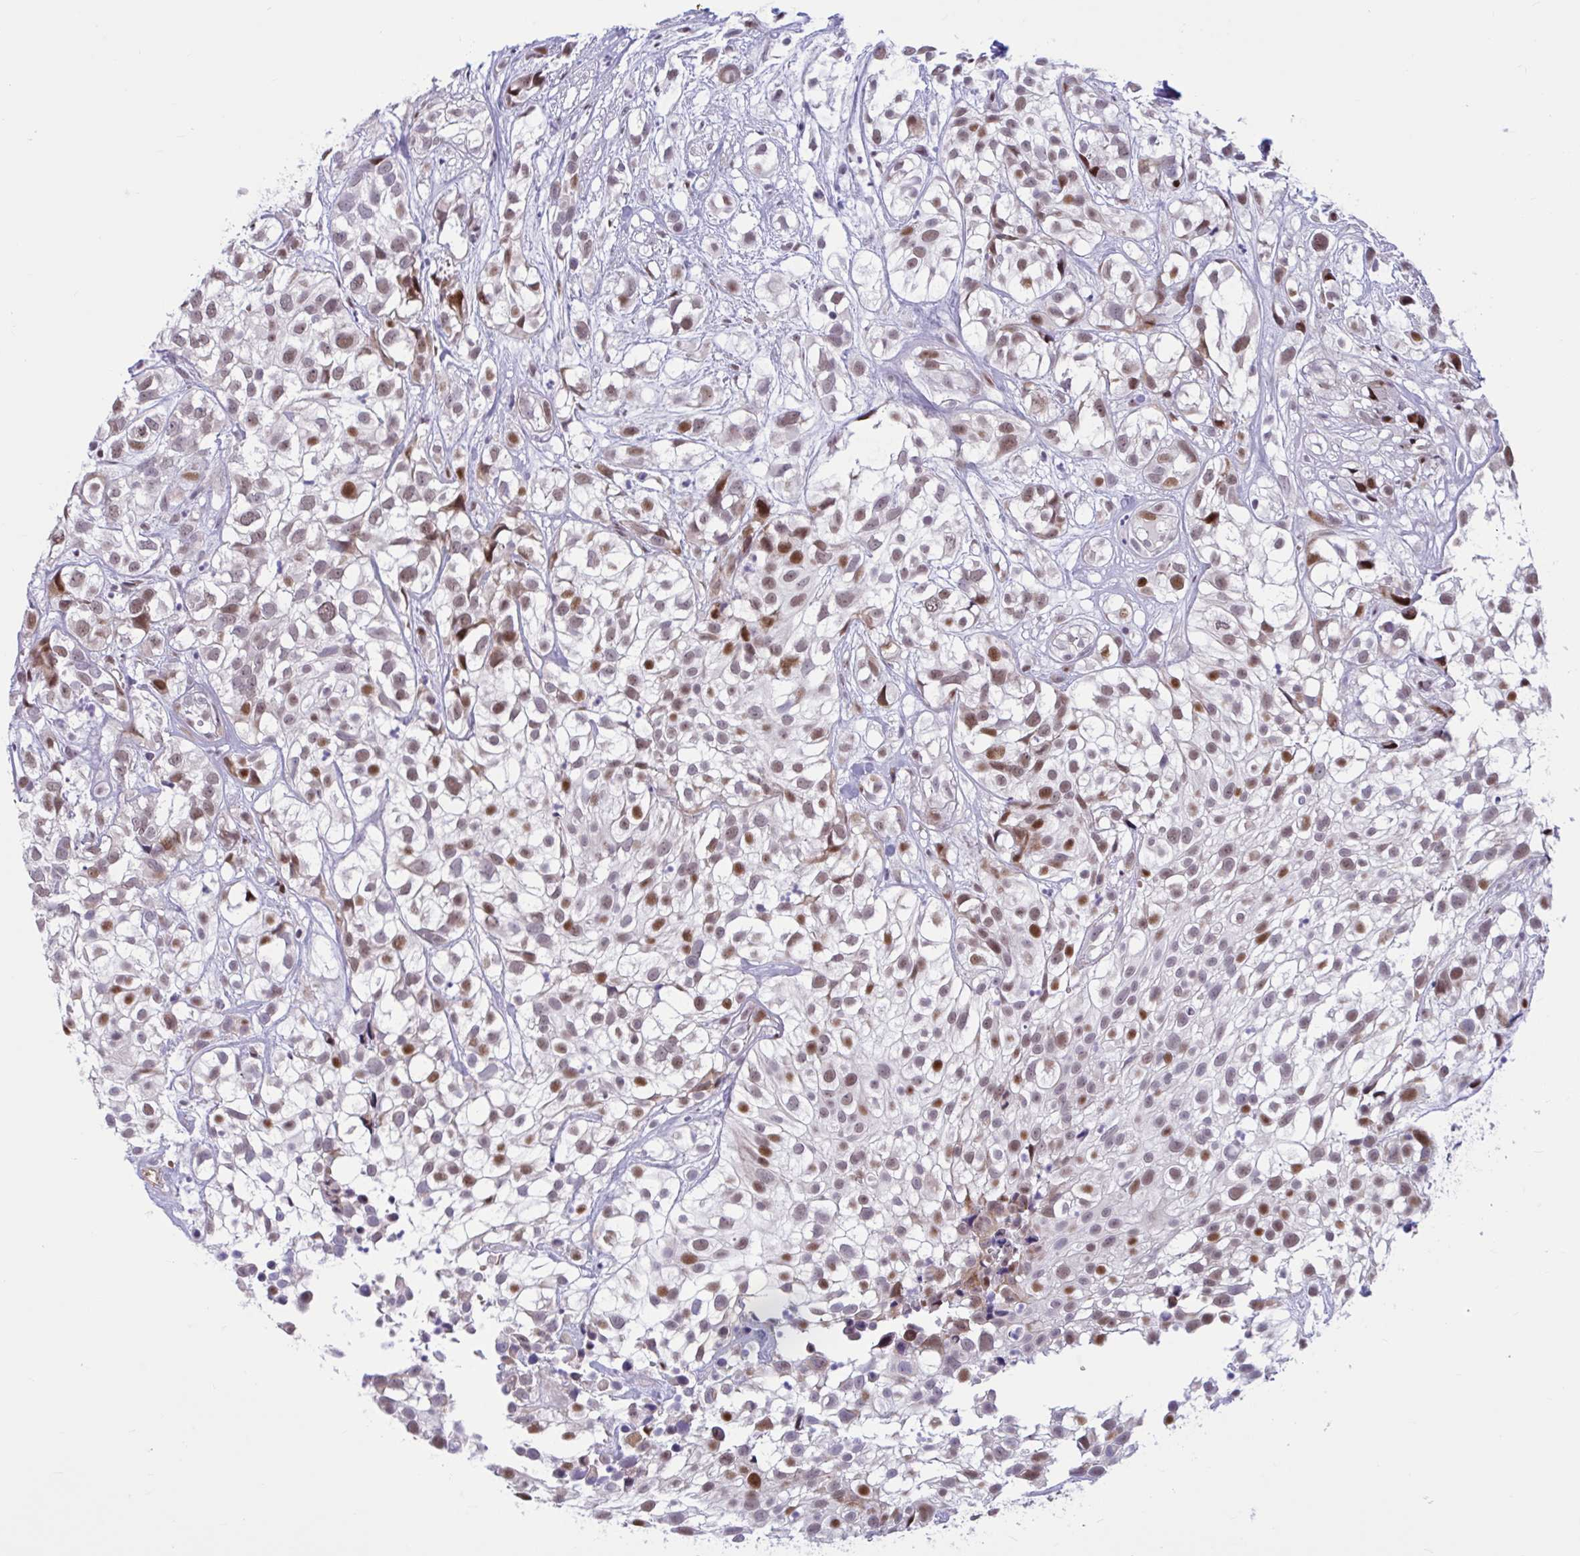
{"staining": {"intensity": "moderate", "quantity": ">75%", "location": "nuclear"}, "tissue": "urothelial cancer", "cell_type": "Tumor cells", "image_type": "cancer", "snomed": [{"axis": "morphology", "description": "Urothelial carcinoma, High grade"}, {"axis": "topography", "description": "Urinary bladder"}], "caption": "Brown immunohistochemical staining in human high-grade urothelial carcinoma exhibits moderate nuclear expression in about >75% of tumor cells. The protein is shown in brown color, while the nuclei are stained blue.", "gene": "RBL1", "patient": {"sex": "male", "age": 56}}